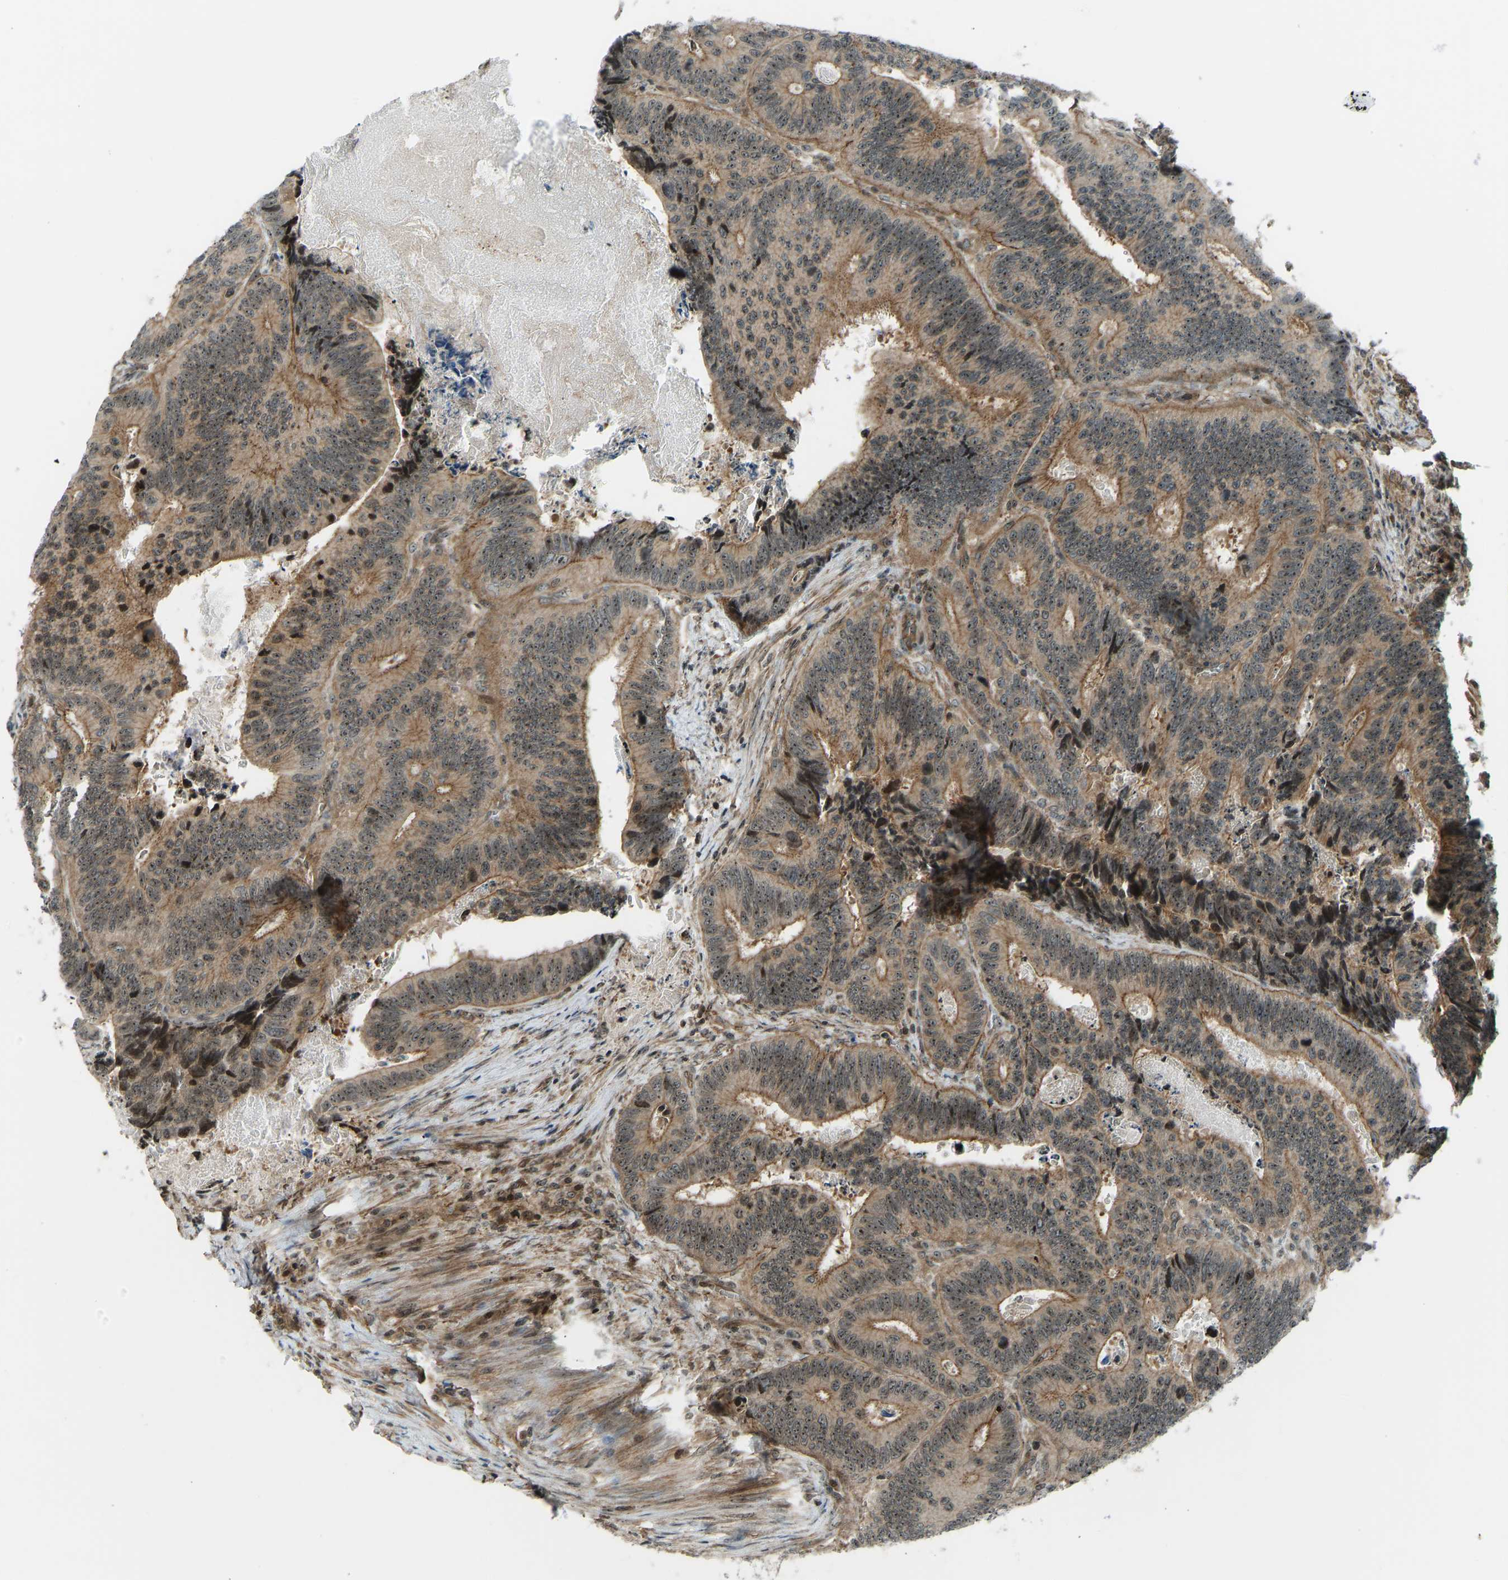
{"staining": {"intensity": "moderate", "quantity": ">75%", "location": "cytoplasmic/membranous,nuclear"}, "tissue": "colorectal cancer", "cell_type": "Tumor cells", "image_type": "cancer", "snomed": [{"axis": "morphology", "description": "Inflammation, NOS"}, {"axis": "morphology", "description": "Adenocarcinoma, NOS"}, {"axis": "topography", "description": "Colon"}], "caption": "Immunohistochemical staining of human colorectal cancer (adenocarcinoma) shows medium levels of moderate cytoplasmic/membranous and nuclear protein positivity in approximately >75% of tumor cells. (DAB IHC with brightfield microscopy, high magnification).", "gene": "SVOPL", "patient": {"sex": "male", "age": 72}}